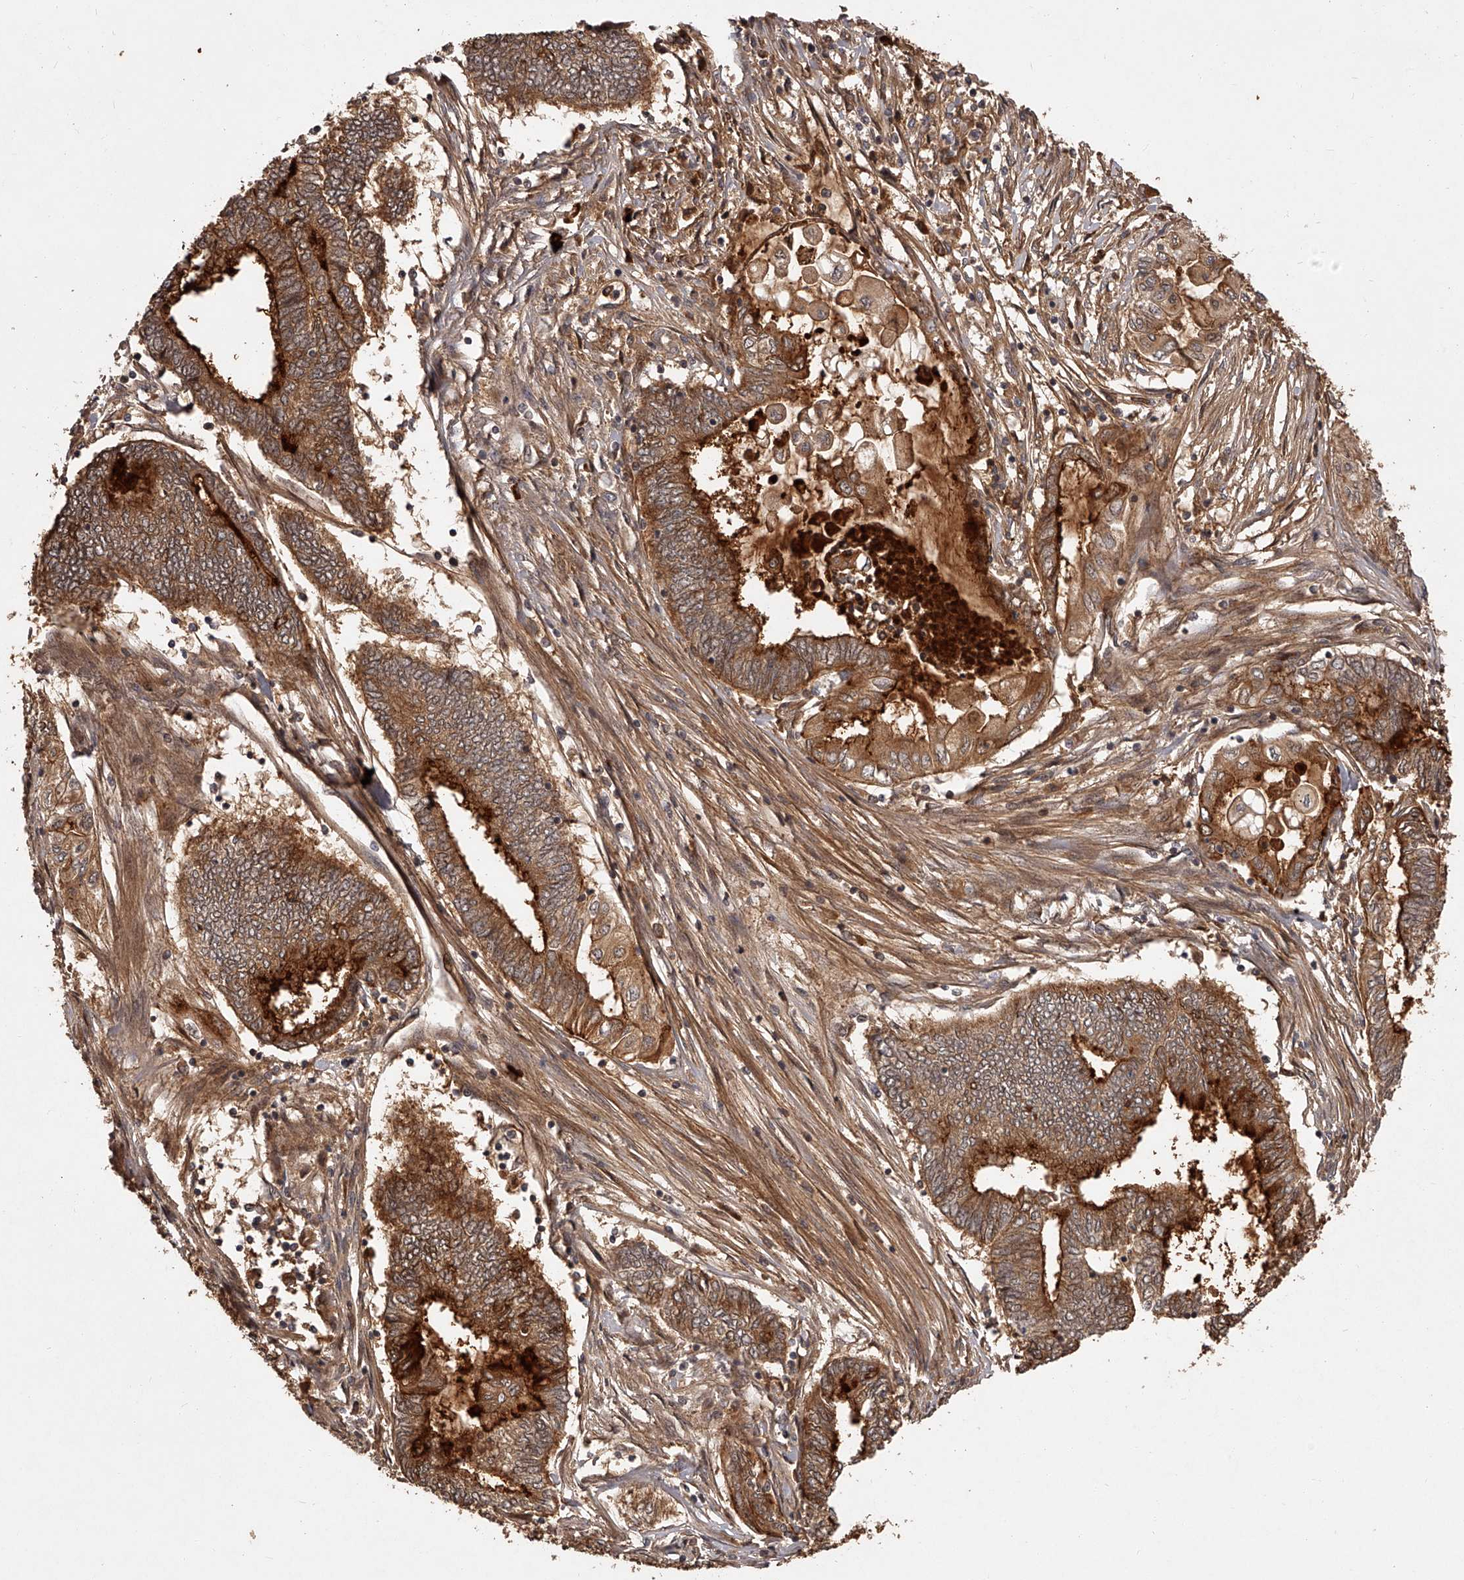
{"staining": {"intensity": "strong", "quantity": ">75%", "location": "cytoplasmic/membranous"}, "tissue": "endometrial cancer", "cell_type": "Tumor cells", "image_type": "cancer", "snomed": [{"axis": "morphology", "description": "Adenocarcinoma, NOS"}, {"axis": "topography", "description": "Uterus"}, {"axis": "topography", "description": "Endometrium"}], "caption": "IHC (DAB (3,3'-diaminobenzidine)) staining of human endometrial cancer (adenocarcinoma) displays strong cytoplasmic/membranous protein expression in approximately >75% of tumor cells.", "gene": "CRYZL1", "patient": {"sex": "female", "age": 70}}